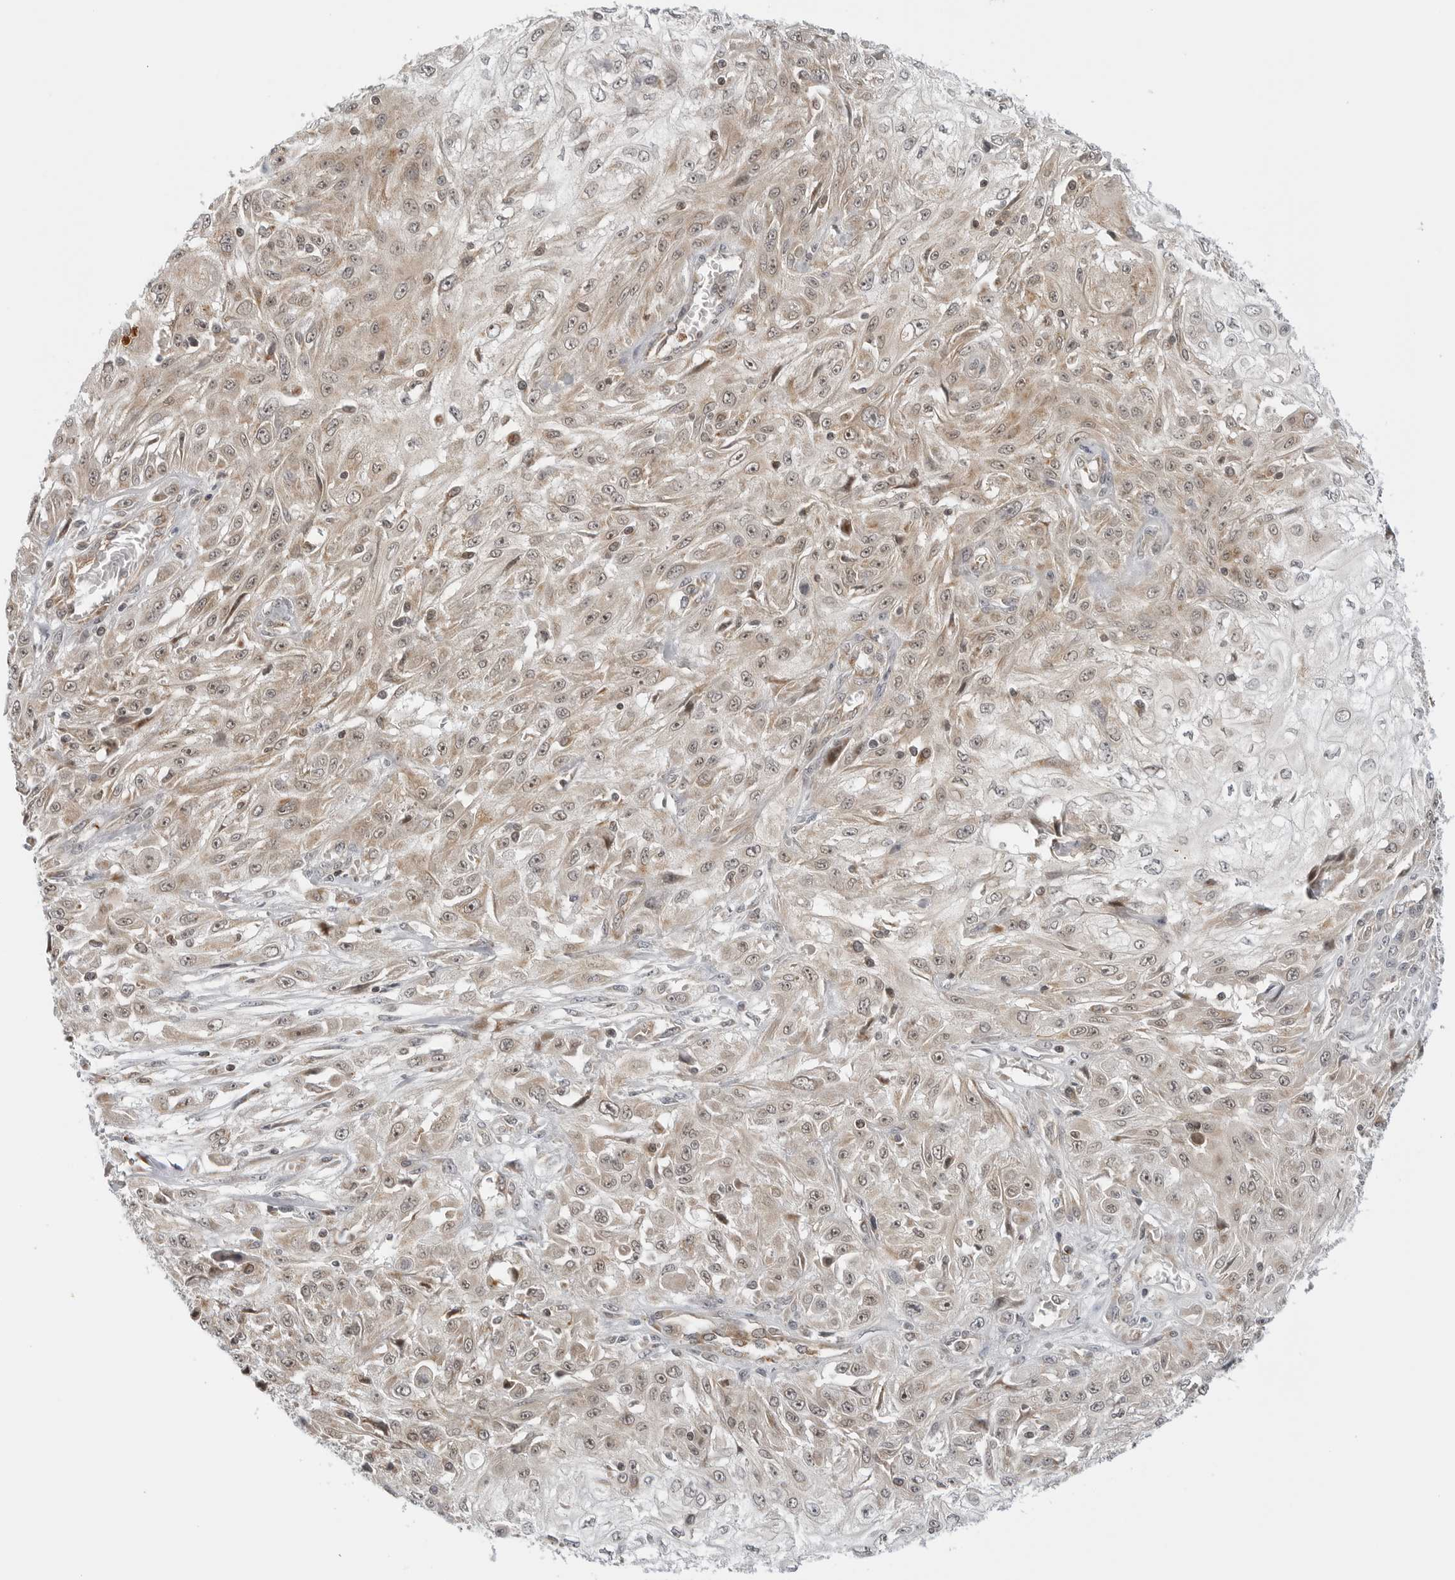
{"staining": {"intensity": "weak", "quantity": ">75%", "location": "cytoplasmic/membranous,nuclear"}, "tissue": "skin cancer", "cell_type": "Tumor cells", "image_type": "cancer", "snomed": [{"axis": "morphology", "description": "Squamous cell carcinoma, NOS"}, {"axis": "morphology", "description": "Squamous cell carcinoma, metastatic, NOS"}, {"axis": "topography", "description": "Skin"}, {"axis": "topography", "description": "Lymph node"}], "caption": "A micrograph of skin squamous cell carcinoma stained for a protein displays weak cytoplasmic/membranous and nuclear brown staining in tumor cells.", "gene": "PEX2", "patient": {"sex": "male", "age": 75}}